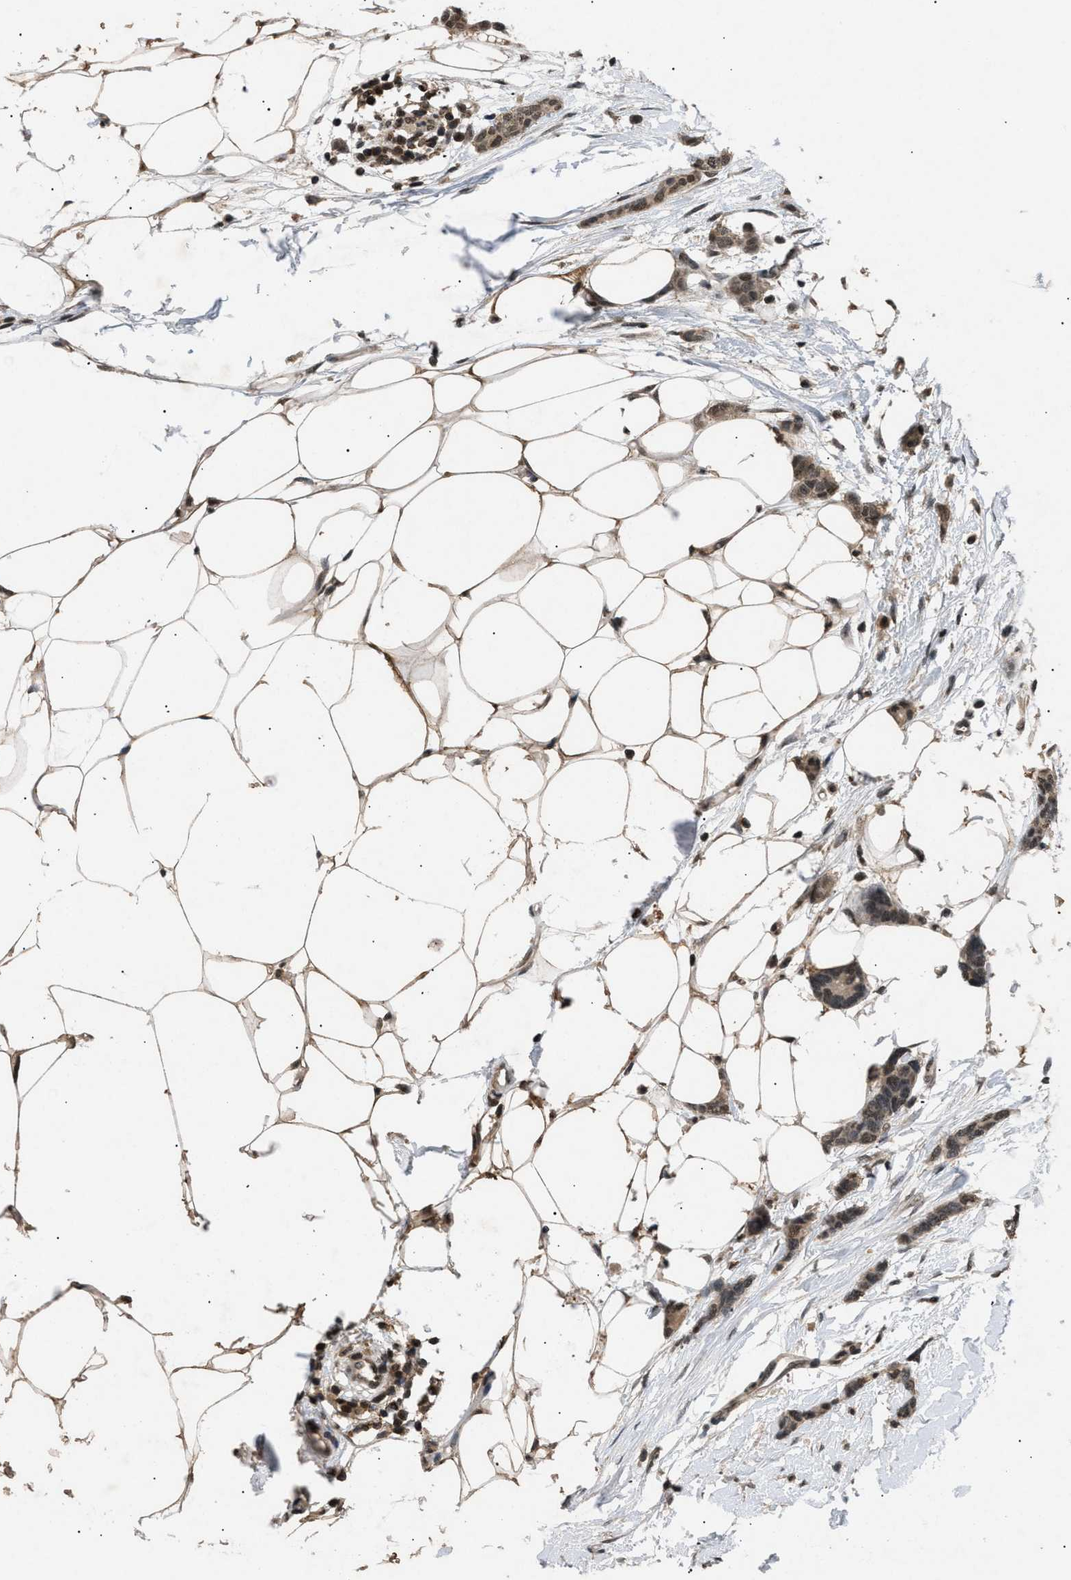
{"staining": {"intensity": "strong", "quantity": ">75%", "location": "nuclear"}, "tissue": "breast cancer", "cell_type": "Tumor cells", "image_type": "cancer", "snomed": [{"axis": "morphology", "description": "Lobular carcinoma"}, {"axis": "topography", "description": "Skin"}, {"axis": "topography", "description": "Breast"}], "caption": "Breast cancer stained with a protein marker reveals strong staining in tumor cells.", "gene": "RBM5", "patient": {"sex": "female", "age": 46}}